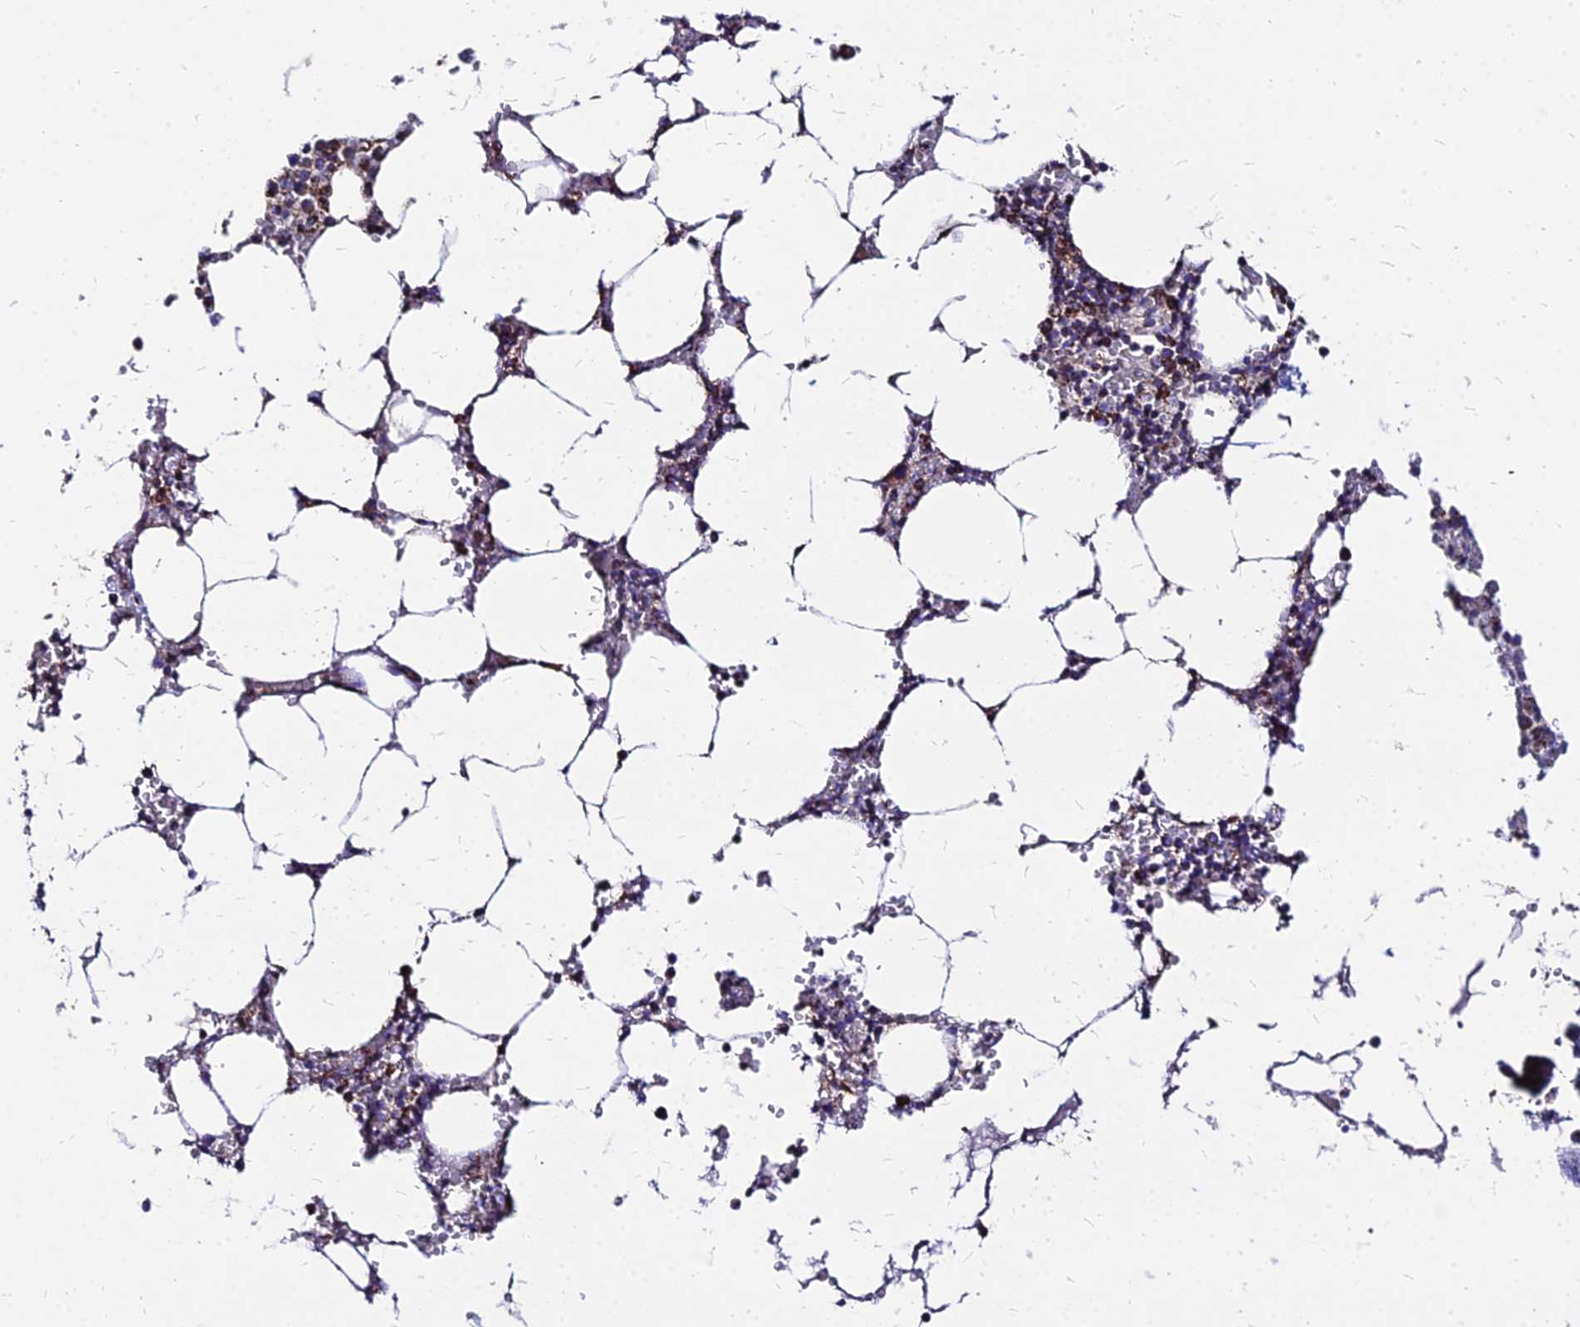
{"staining": {"intensity": "moderate", "quantity": "<25%", "location": "cytoplasmic/membranous"}, "tissue": "bone marrow", "cell_type": "Hematopoietic cells", "image_type": "normal", "snomed": [{"axis": "morphology", "description": "Normal tissue, NOS"}, {"axis": "topography", "description": "Bone marrow"}], "caption": "A brown stain shows moderate cytoplasmic/membranous positivity of a protein in hematopoietic cells of benign bone marrow. (DAB IHC with brightfield microscopy, high magnification).", "gene": "DLD", "patient": {"sex": "male", "age": 70}}